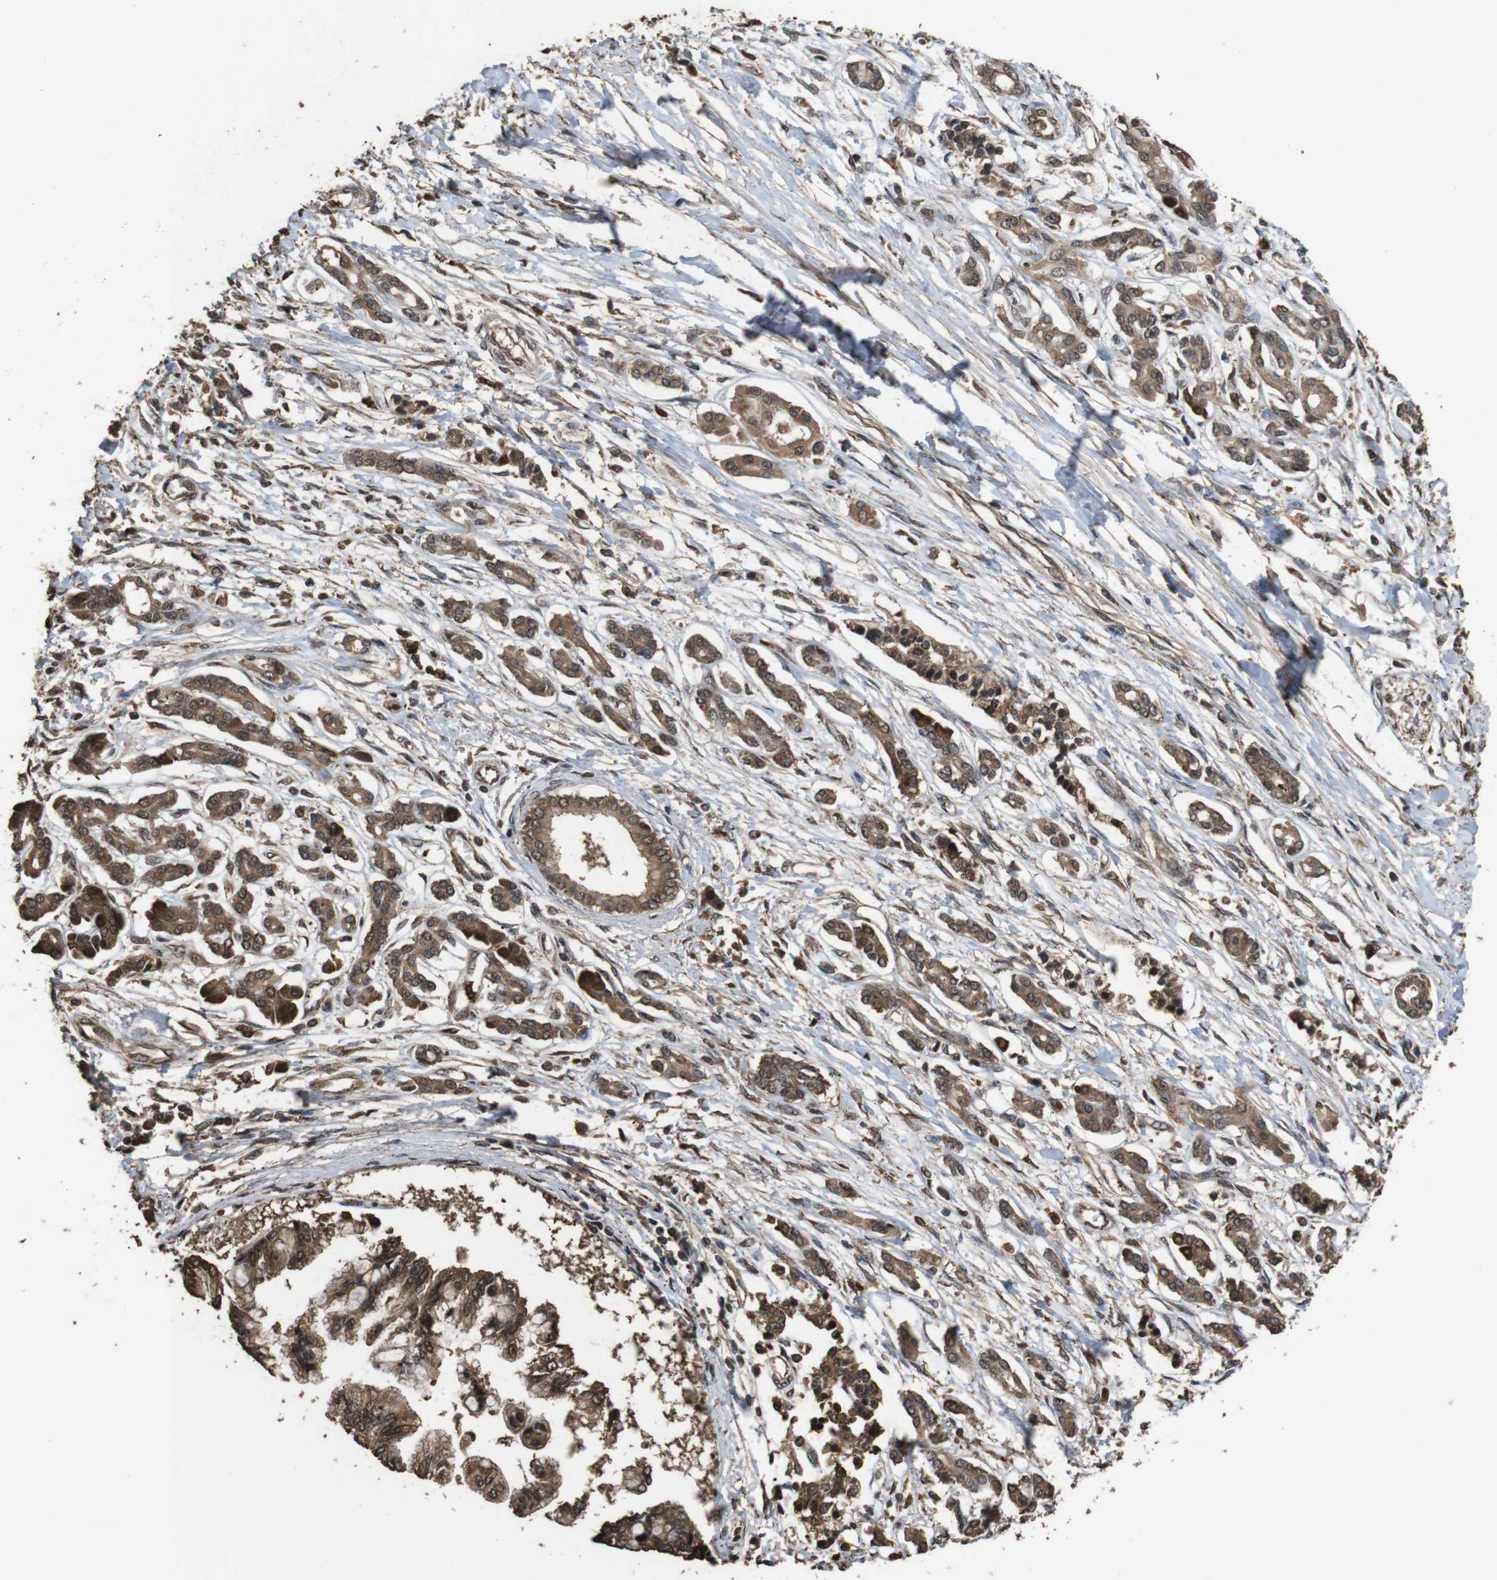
{"staining": {"intensity": "moderate", "quantity": ">75%", "location": "cytoplasmic/membranous"}, "tissue": "pancreatic cancer", "cell_type": "Tumor cells", "image_type": "cancer", "snomed": [{"axis": "morphology", "description": "Adenocarcinoma, NOS"}, {"axis": "topography", "description": "Pancreas"}], "caption": "The histopathology image displays staining of pancreatic cancer, revealing moderate cytoplasmic/membranous protein expression (brown color) within tumor cells.", "gene": "RRAS2", "patient": {"sex": "male", "age": 56}}